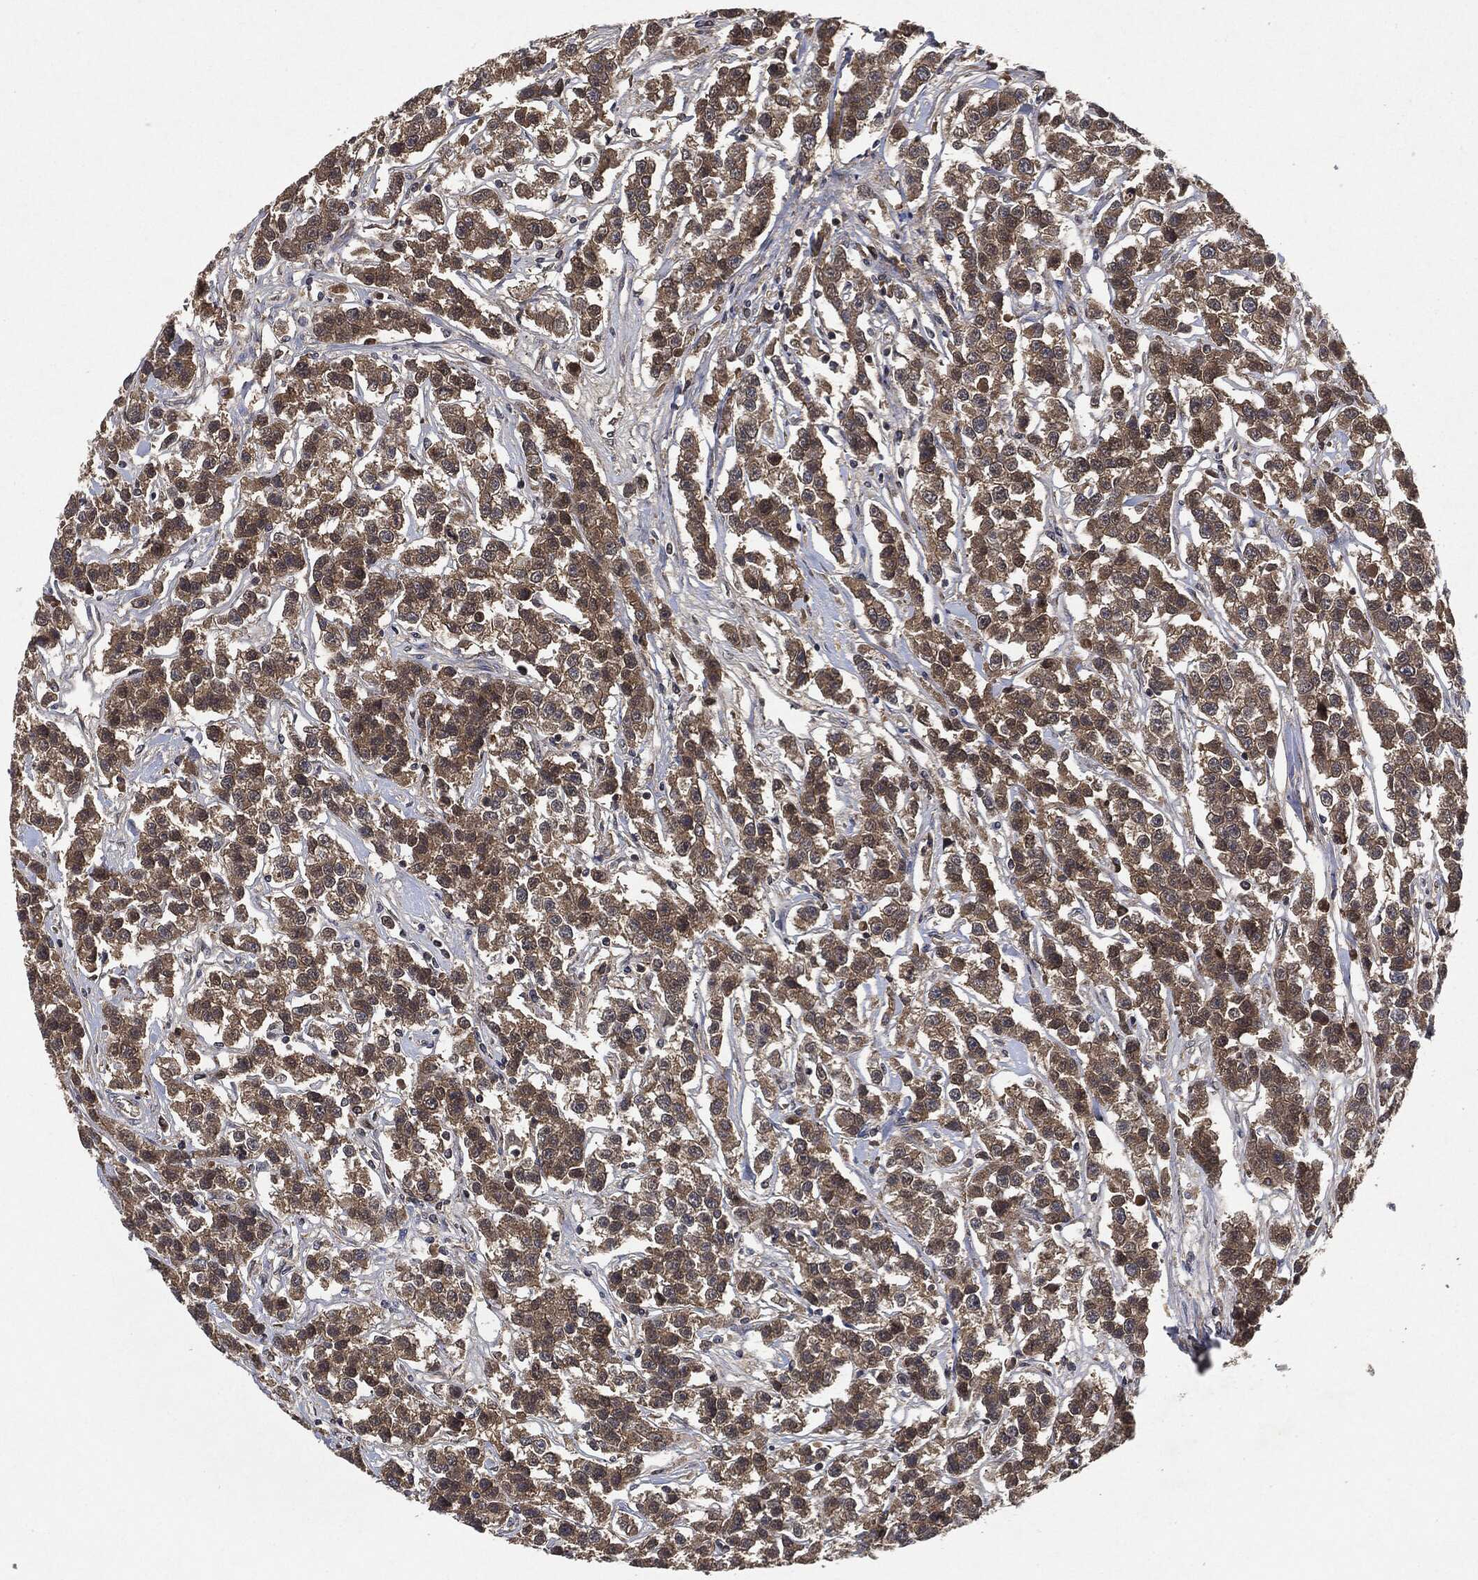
{"staining": {"intensity": "moderate", "quantity": ">75%", "location": "cytoplasmic/membranous"}, "tissue": "testis cancer", "cell_type": "Tumor cells", "image_type": "cancer", "snomed": [{"axis": "morphology", "description": "Seminoma, NOS"}, {"axis": "topography", "description": "Testis"}], "caption": "IHC histopathology image of neoplastic tissue: testis cancer (seminoma) stained using IHC reveals medium levels of moderate protein expression localized specifically in the cytoplasmic/membranous of tumor cells, appearing as a cytoplasmic/membranous brown color.", "gene": "BRAF", "patient": {"sex": "male", "age": 59}}